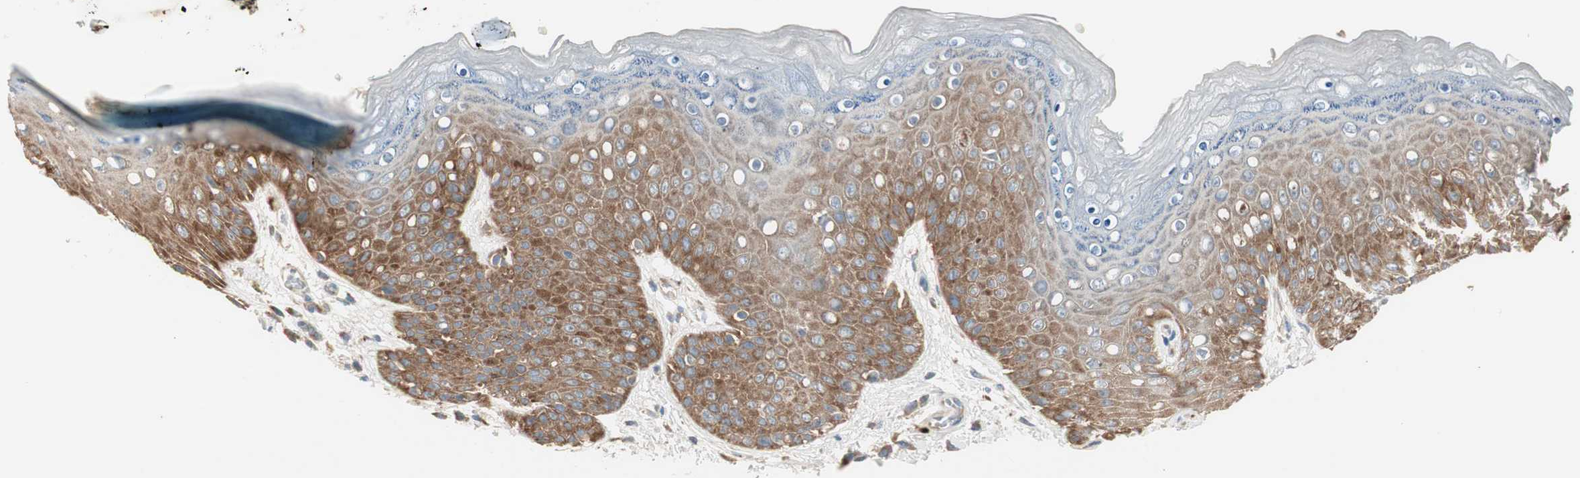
{"staining": {"intensity": "strong", "quantity": ">75%", "location": "cytoplasmic/membranous"}, "tissue": "skin", "cell_type": "Epidermal cells", "image_type": "normal", "snomed": [{"axis": "morphology", "description": "Normal tissue, NOS"}, {"axis": "topography", "description": "Anal"}], "caption": "IHC of unremarkable skin exhibits high levels of strong cytoplasmic/membranous staining in about >75% of epidermal cells. The staining was performed using DAB (3,3'-diaminobenzidine), with brown indicating positive protein expression. Nuclei are stained blue with hematoxylin.", "gene": "RPL23", "patient": {"sex": "female", "age": 46}}